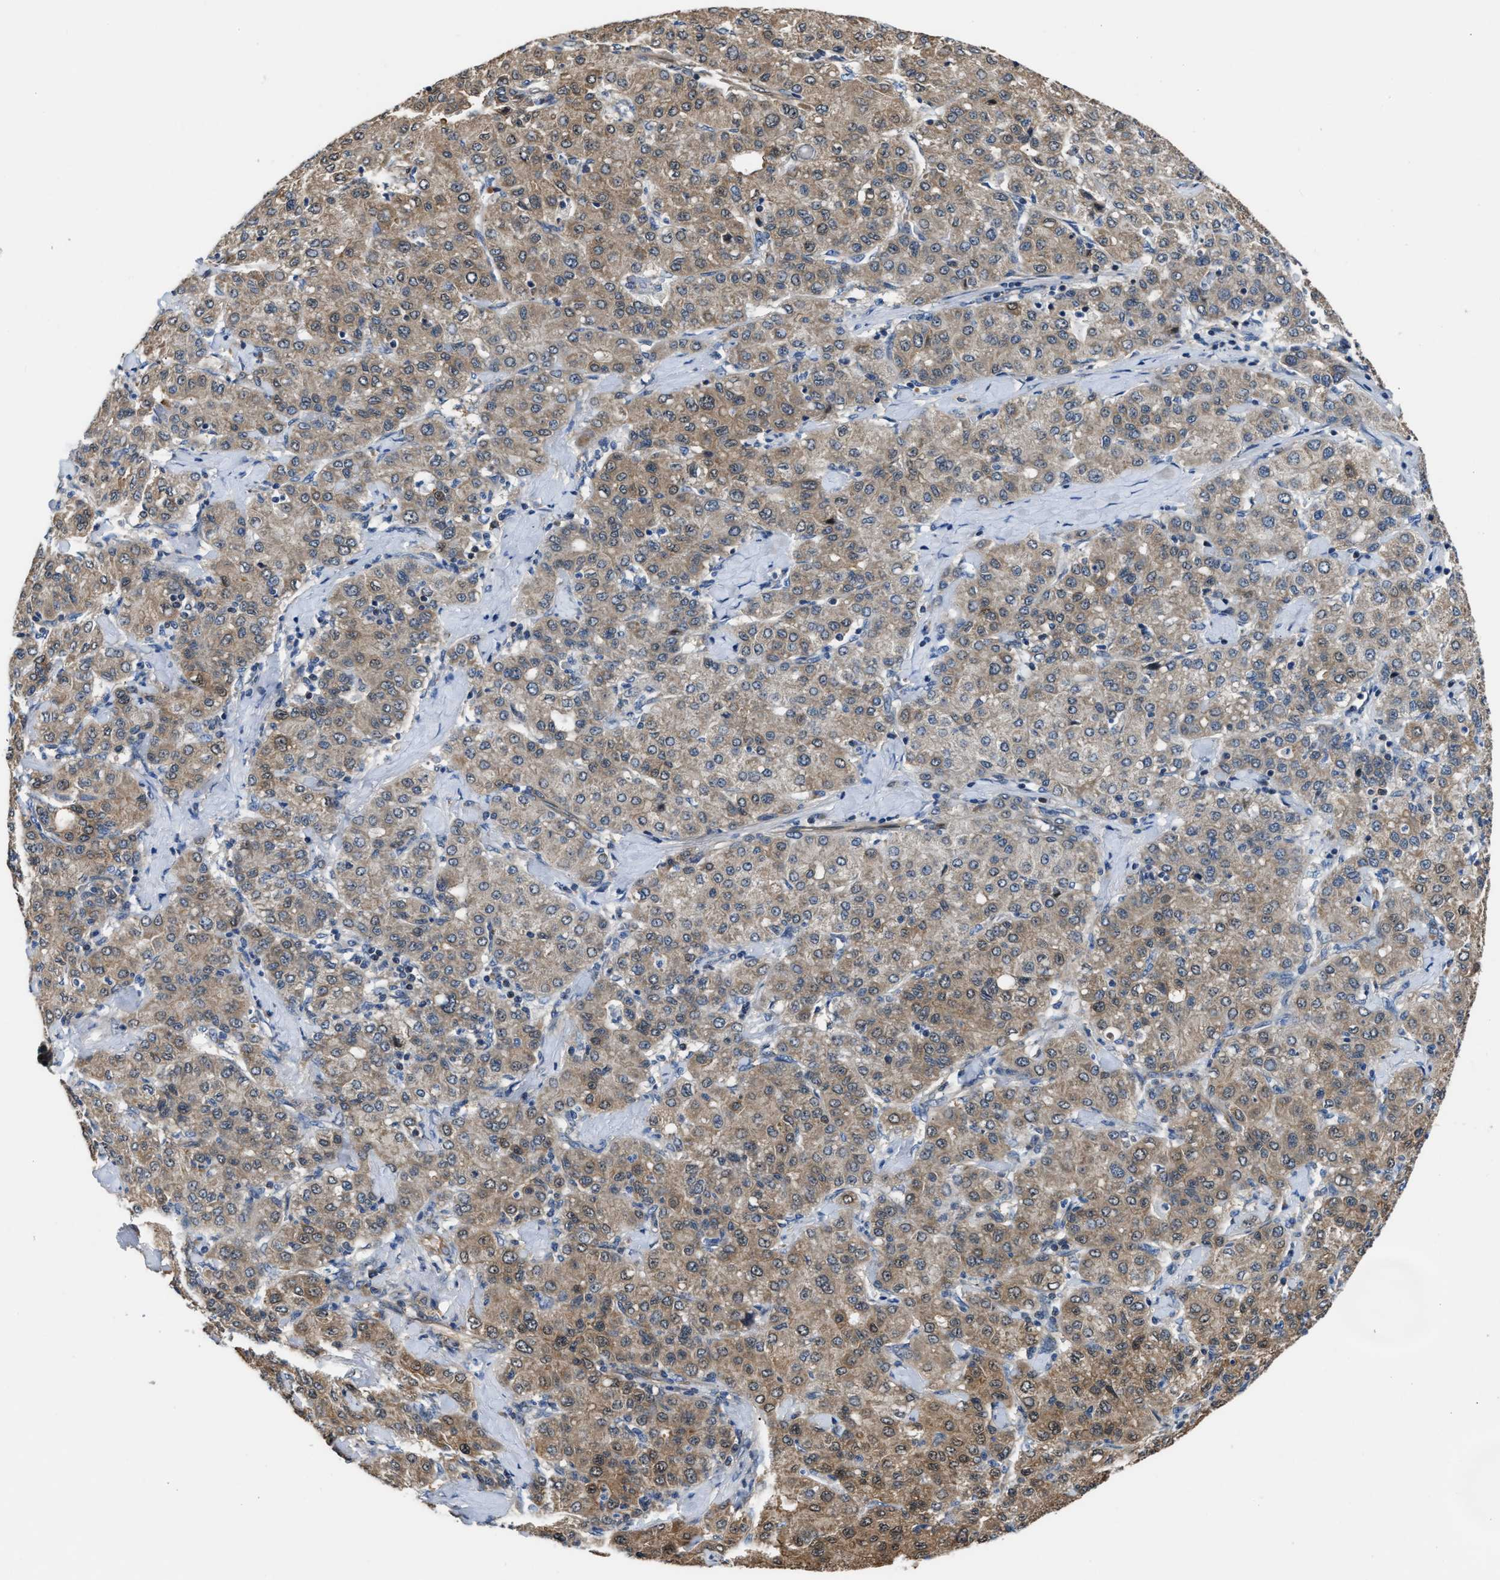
{"staining": {"intensity": "weak", "quantity": ">75%", "location": "cytoplasmic/membranous"}, "tissue": "liver cancer", "cell_type": "Tumor cells", "image_type": "cancer", "snomed": [{"axis": "morphology", "description": "Carcinoma, Hepatocellular, NOS"}, {"axis": "topography", "description": "Liver"}], "caption": "High-magnification brightfield microscopy of liver cancer stained with DAB (brown) and counterstained with hematoxylin (blue). tumor cells exhibit weak cytoplasmic/membranous positivity is seen in about>75% of cells.", "gene": "PPA1", "patient": {"sex": "male", "age": 65}}